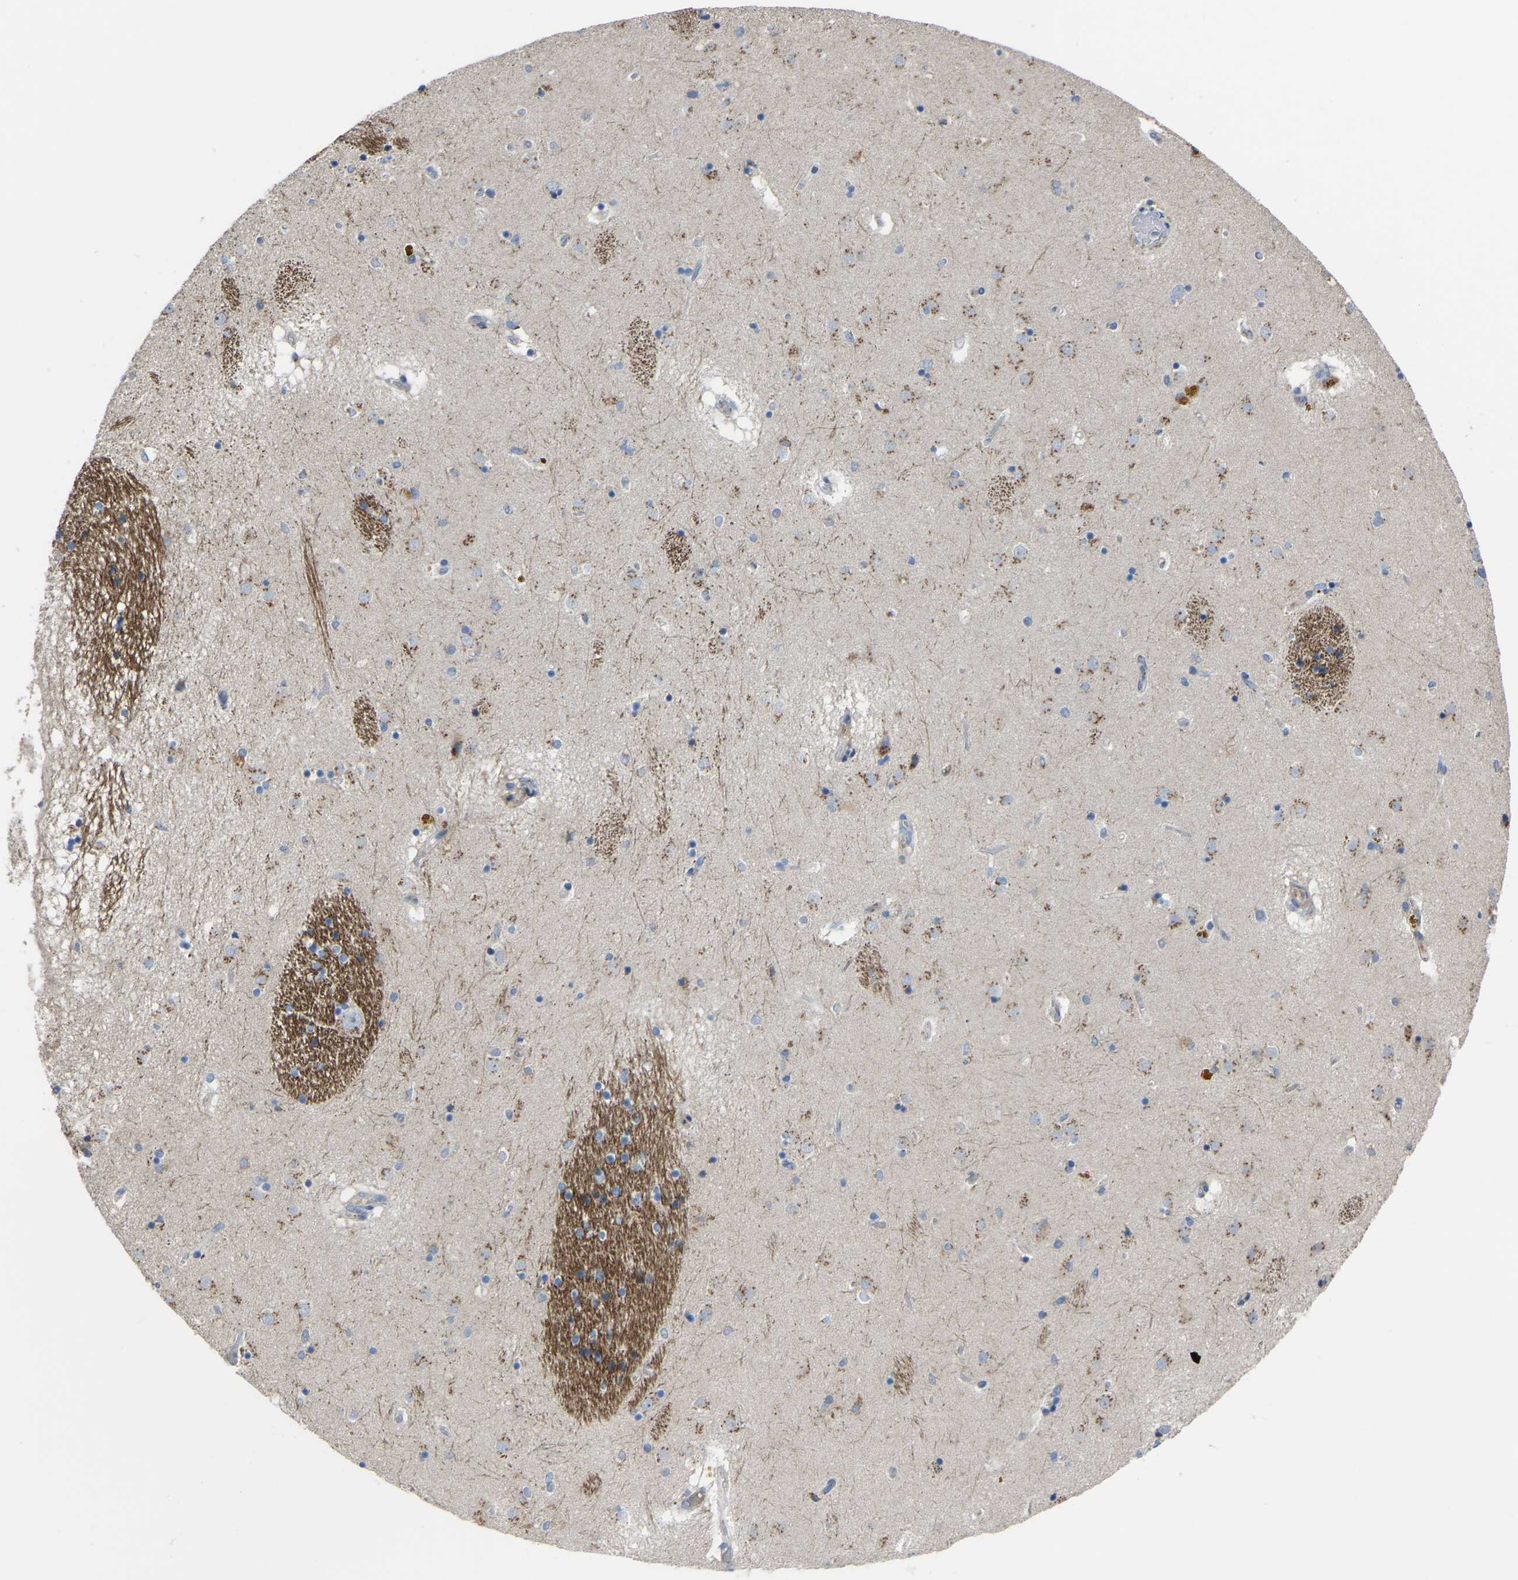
{"staining": {"intensity": "weak", "quantity": "<25%", "location": "cytoplasmic/membranous"}, "tissue": "caudate", "cell_type": "Glial cells", "image_type": "normal", "snomed": [{"axis": "morphology", "description": "Normal tissue, NOS"}, {"axis": "topography", "description": "Lateral ventricle wall"}], "caption": "This micrograph is of unremarkable caudate stained with immunohistochemistry to label a protein in brown with the nuclei are counter-stained blue. There is no expression in glial cells.", "gene": "CANT1", "patient": {"sex": "male", "age": 70}}